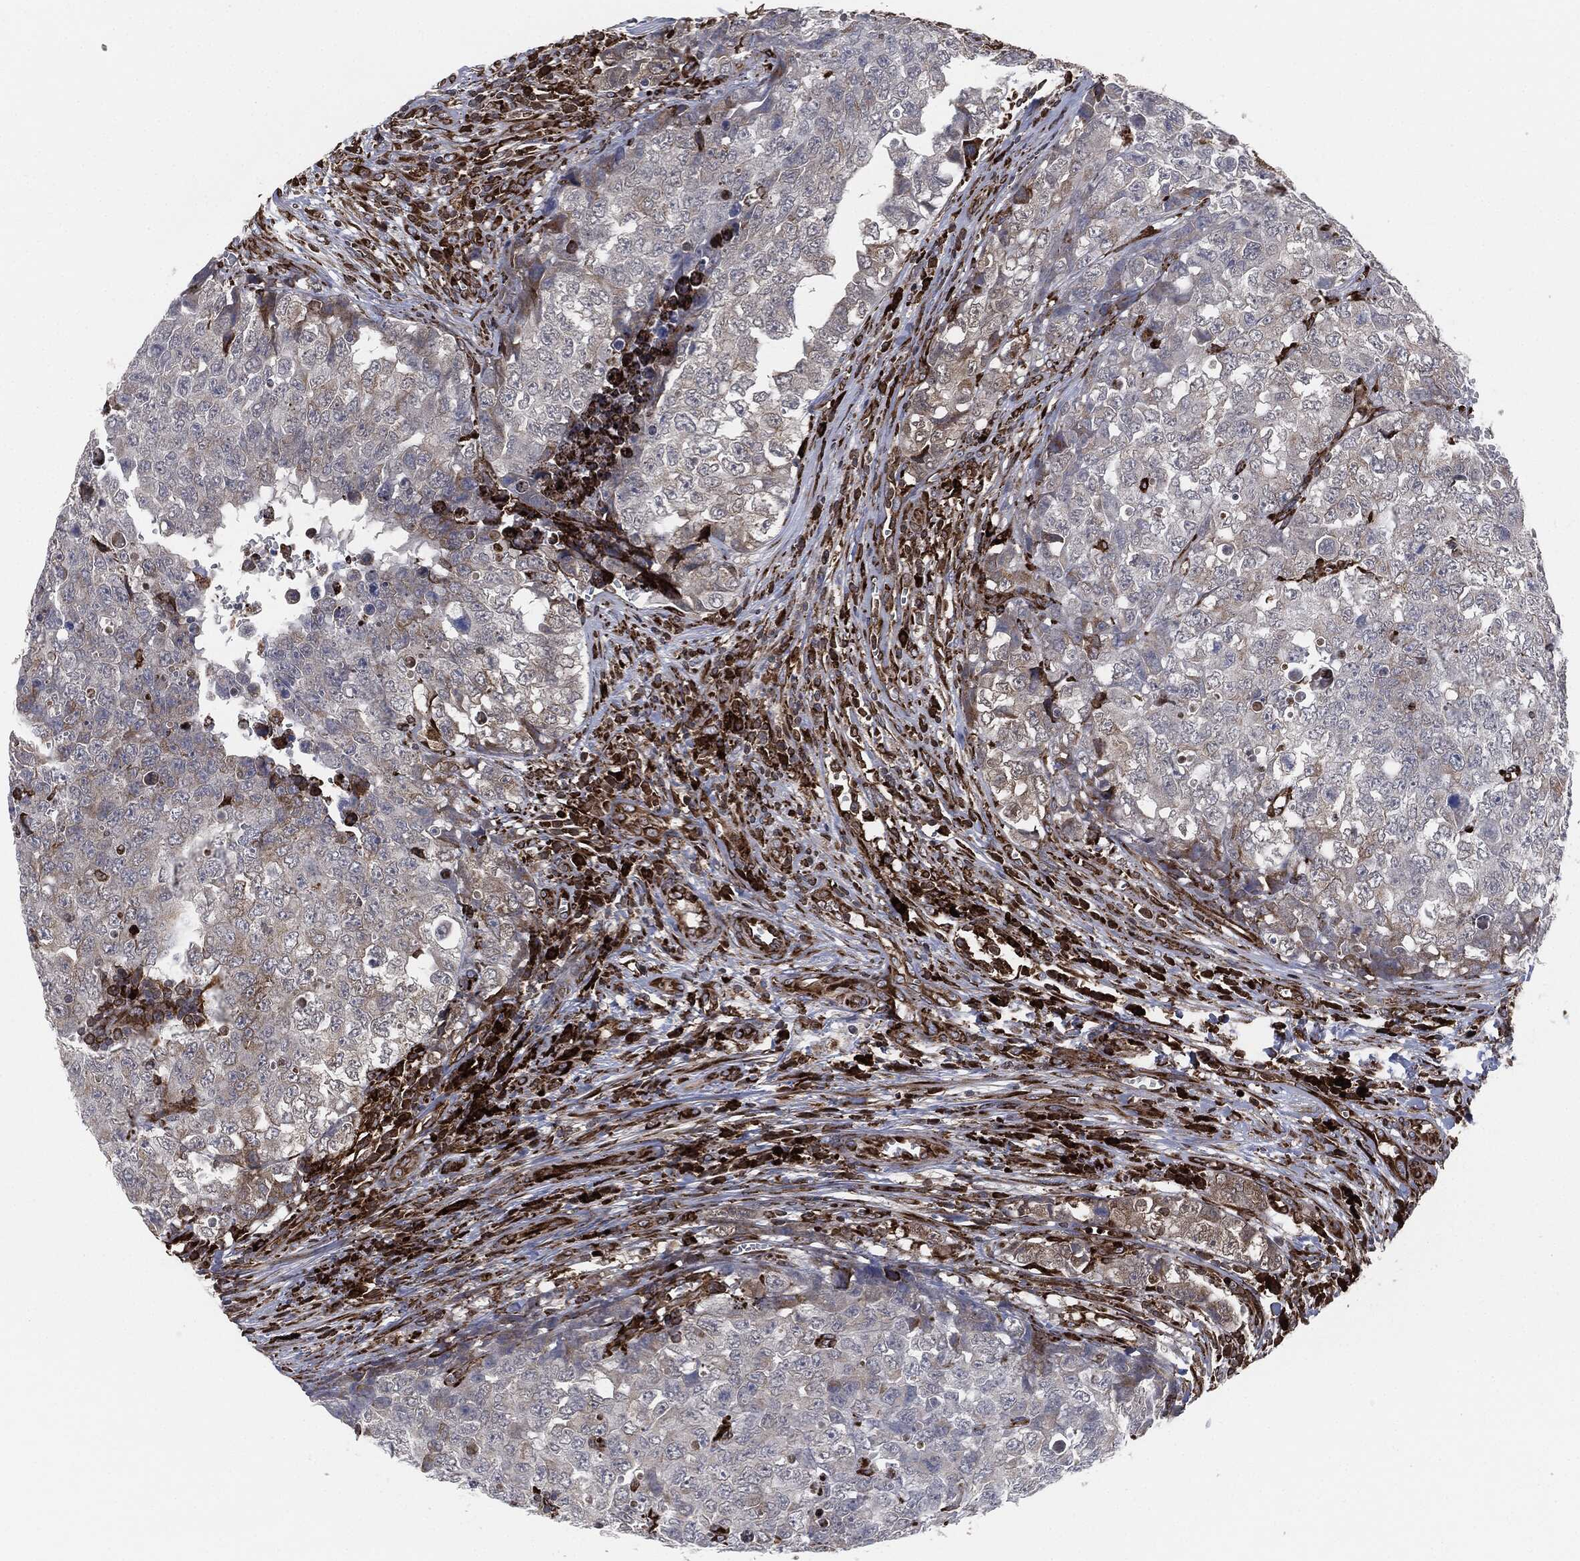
{"staining": {"intensity": "negative", "quantity": "none", "location": "none"}, "tissue": "testis cancer", "cell_type": "Tumor cells", "image_type": "cancer", "snomed": [{"axis": "morphology", "description": "Carcinoma, Embryonal, NOS"}, {"axis": "topography", "description": "Testis"}], "caption": "Protein analysis of testis cancer exhibits no significant positivity in tumor cells. (DAB (3,3'-diaminobenzidine) immunohistochemistry (IHC) visualized using brightfield microscopy, high magnification).", "gene": "CALR", "patient": {"sex": "male", "age": 23}}